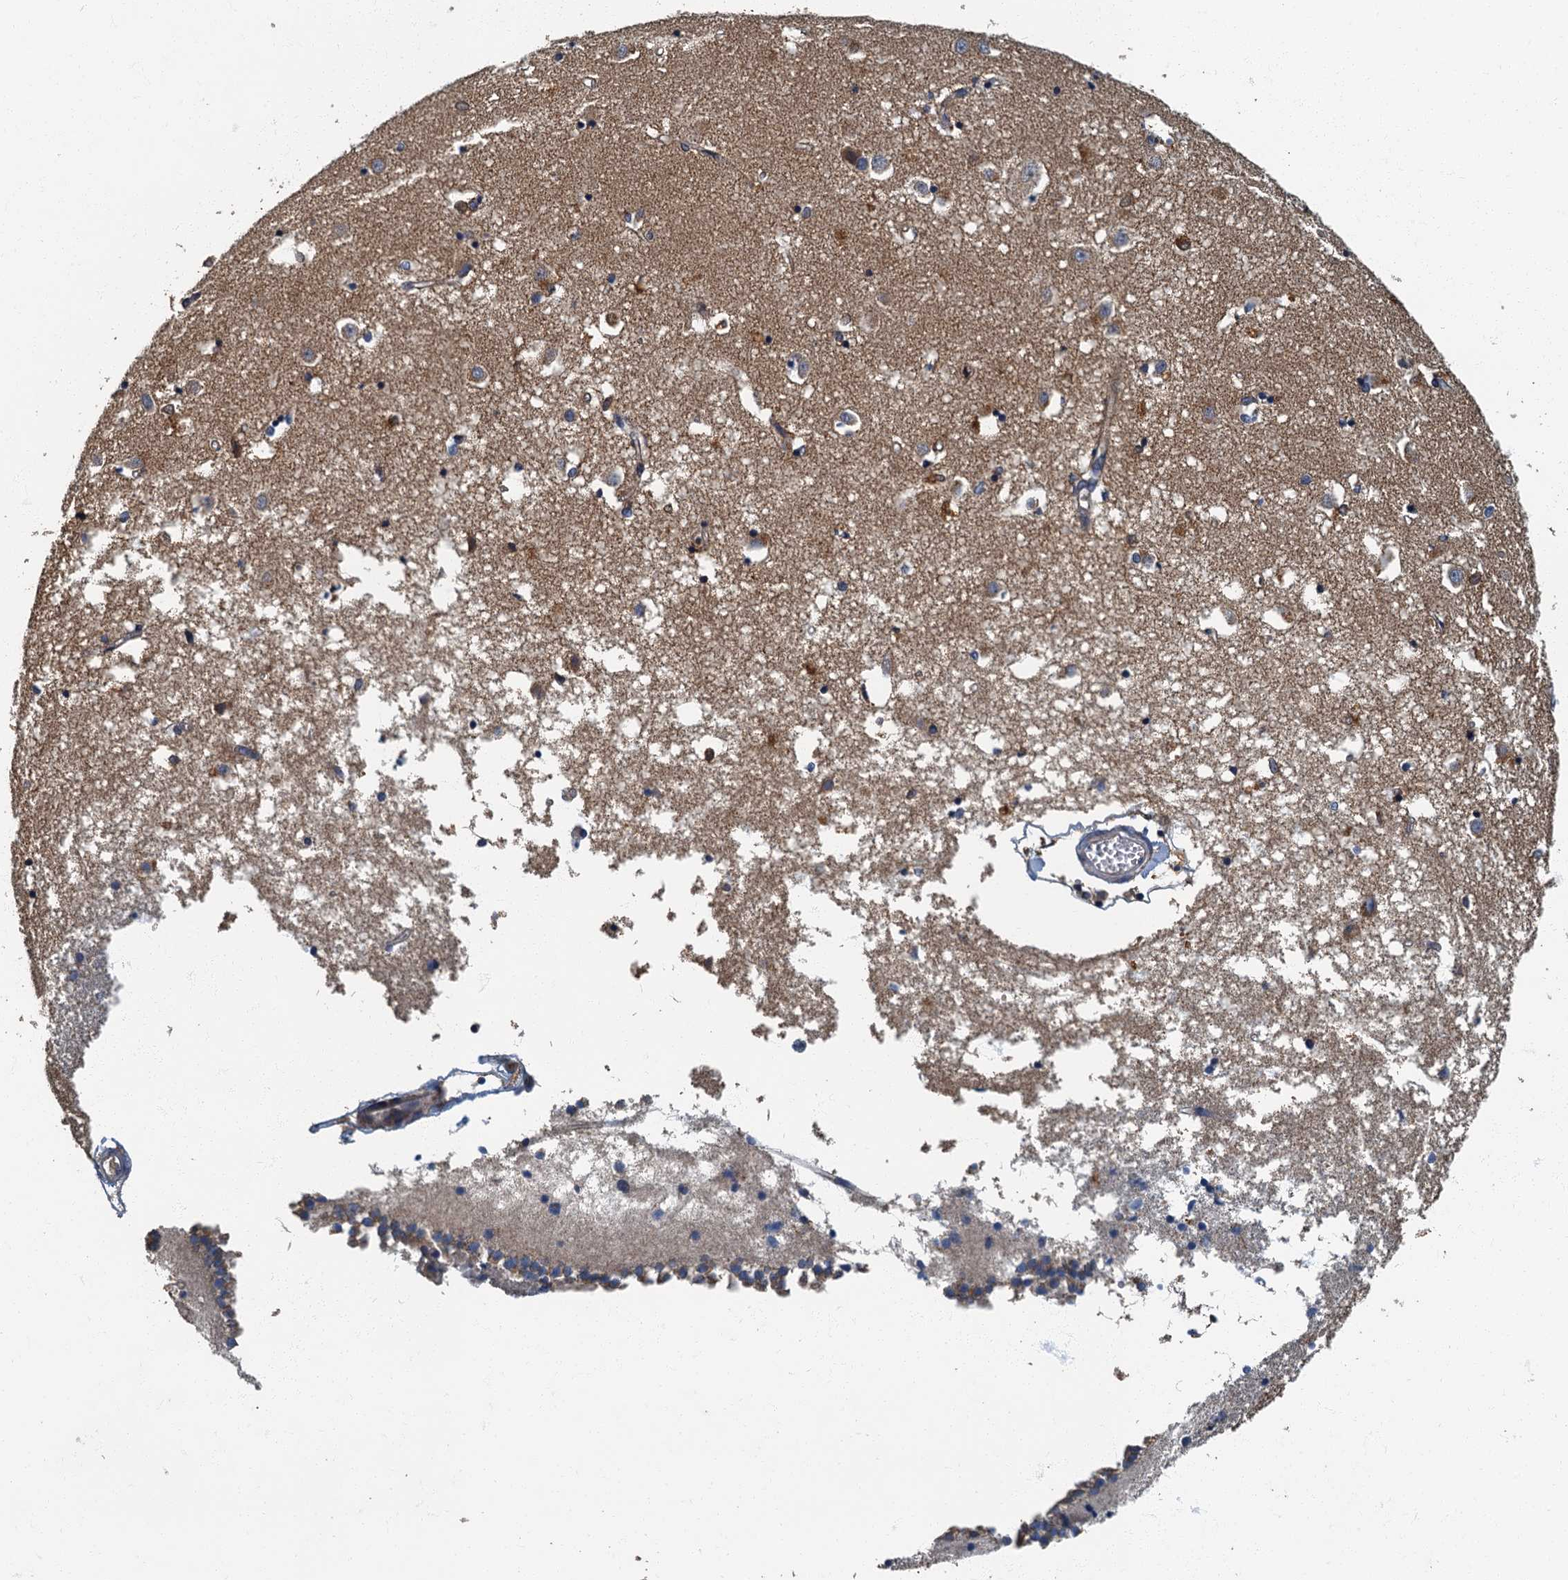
{"staining": {"intensity": "moderate", "quantity": "<25%", "location": "nuclear"}, "tissue": "caudate", "cell_type": "Glial cells", "image_type": "normal", "snomed": [{"axis": "morphology", "description": "Normal tissue, NOS"}, {"axis": "topography", "description": "Lateral ventricle wall"}], "caption": "Protein staining by IHC shows moderate nuclear staining in about <25% of glial cells in normal caudate.", "gene": "DDX49", "patient": {"sex": "male", "age": 45}}